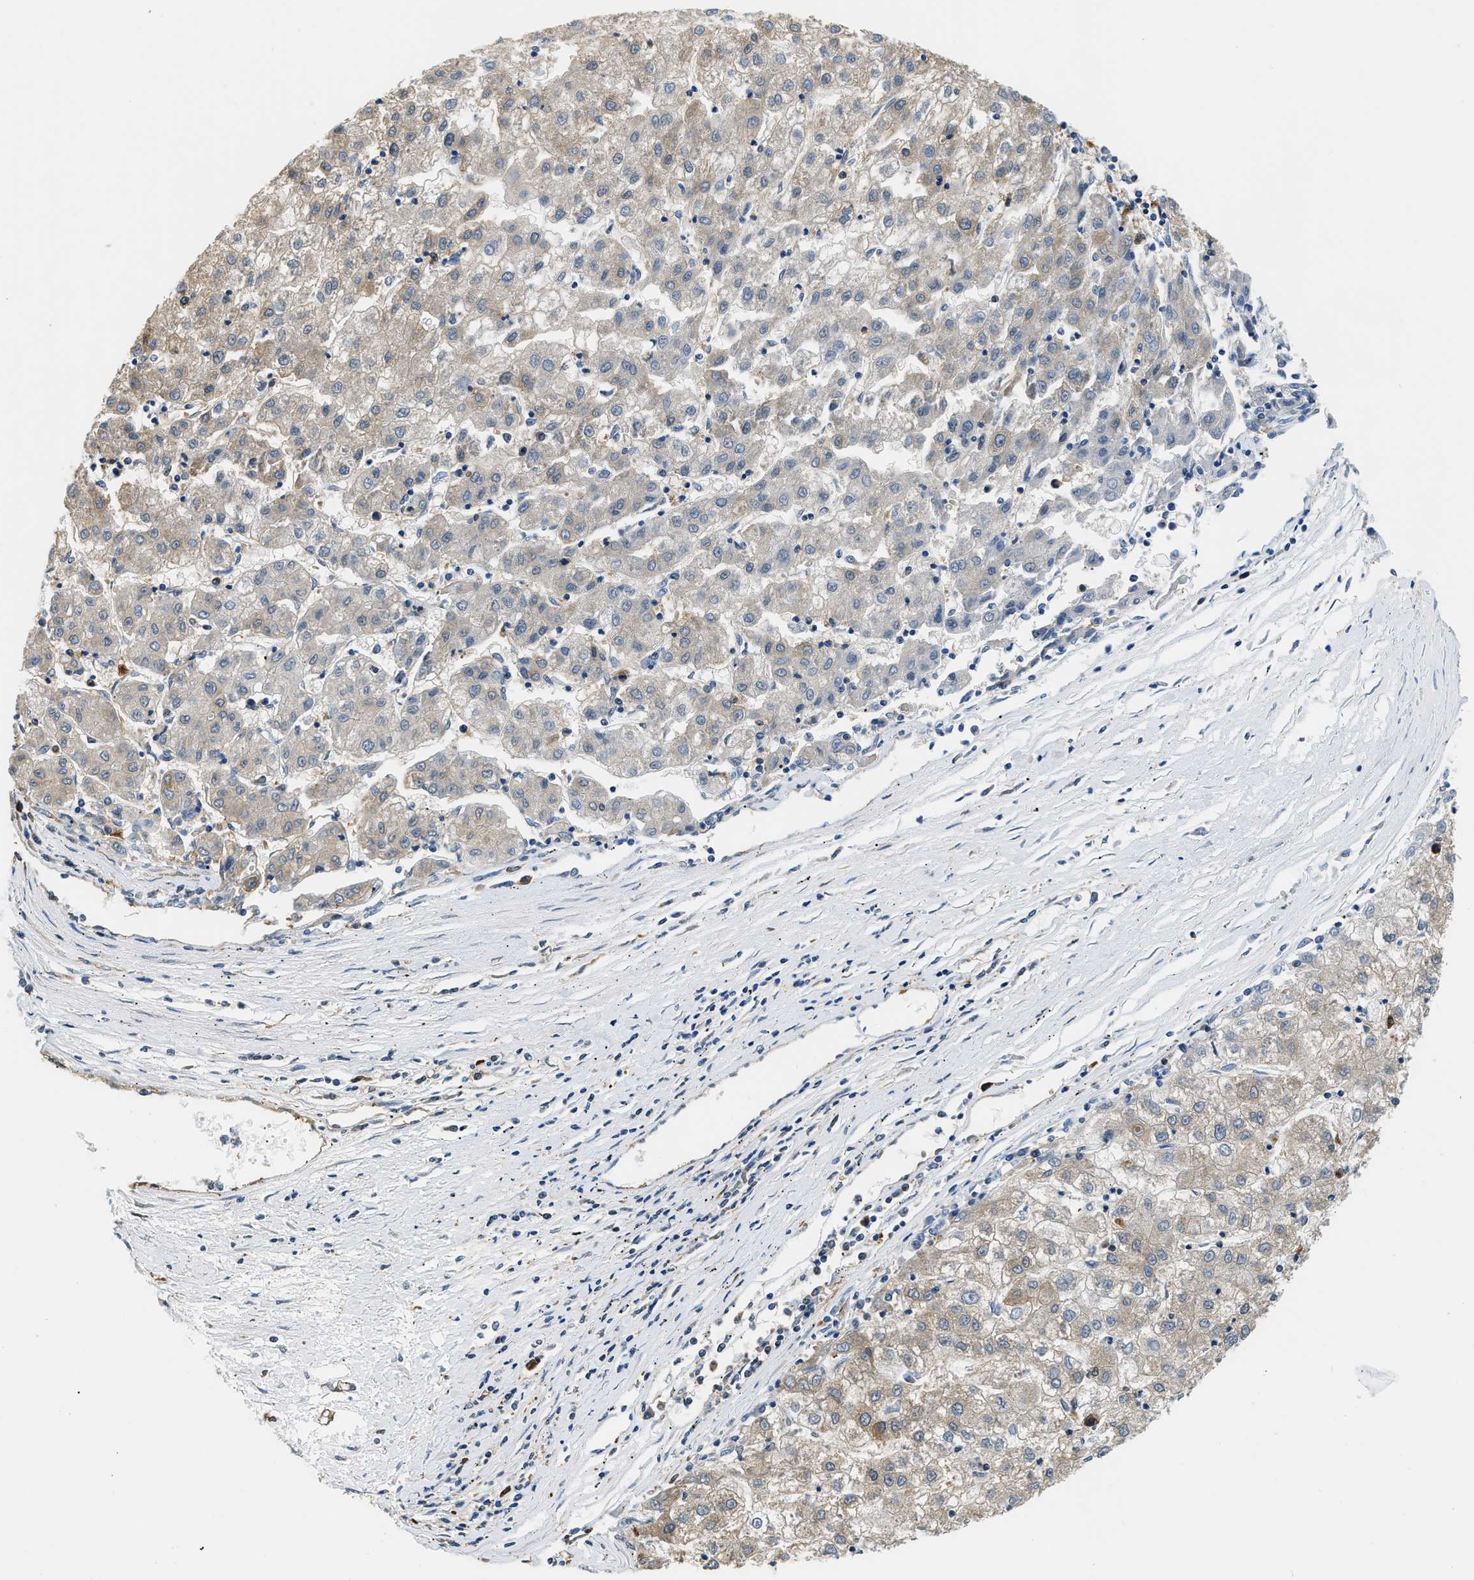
{"staining": {"intensity": "negative", "quantity": "none", "location": "none"}, "tissue": "liver cancer", "cell_type": "Tumor cells", "image_type": "cancer", "snomed": [{"axis": "morphology", "description": "Carcinoma, Hepatocellular, NOS"}, {"axis": "topography", "description": "Liver"}], "caption": "DAB (3,3'-diaminobenzidine) immunohistochemical staining of human liver hepatocellular carcinoma shows no significant staining in tumor cells. The staining is performed using DAB (3,3'-diaminobenzidine) brown chromogen with nuclei counter-stained in using hematoxylin.", "gene": "PPP2R1B", "patient": {"sex": "male", "age": 72}}